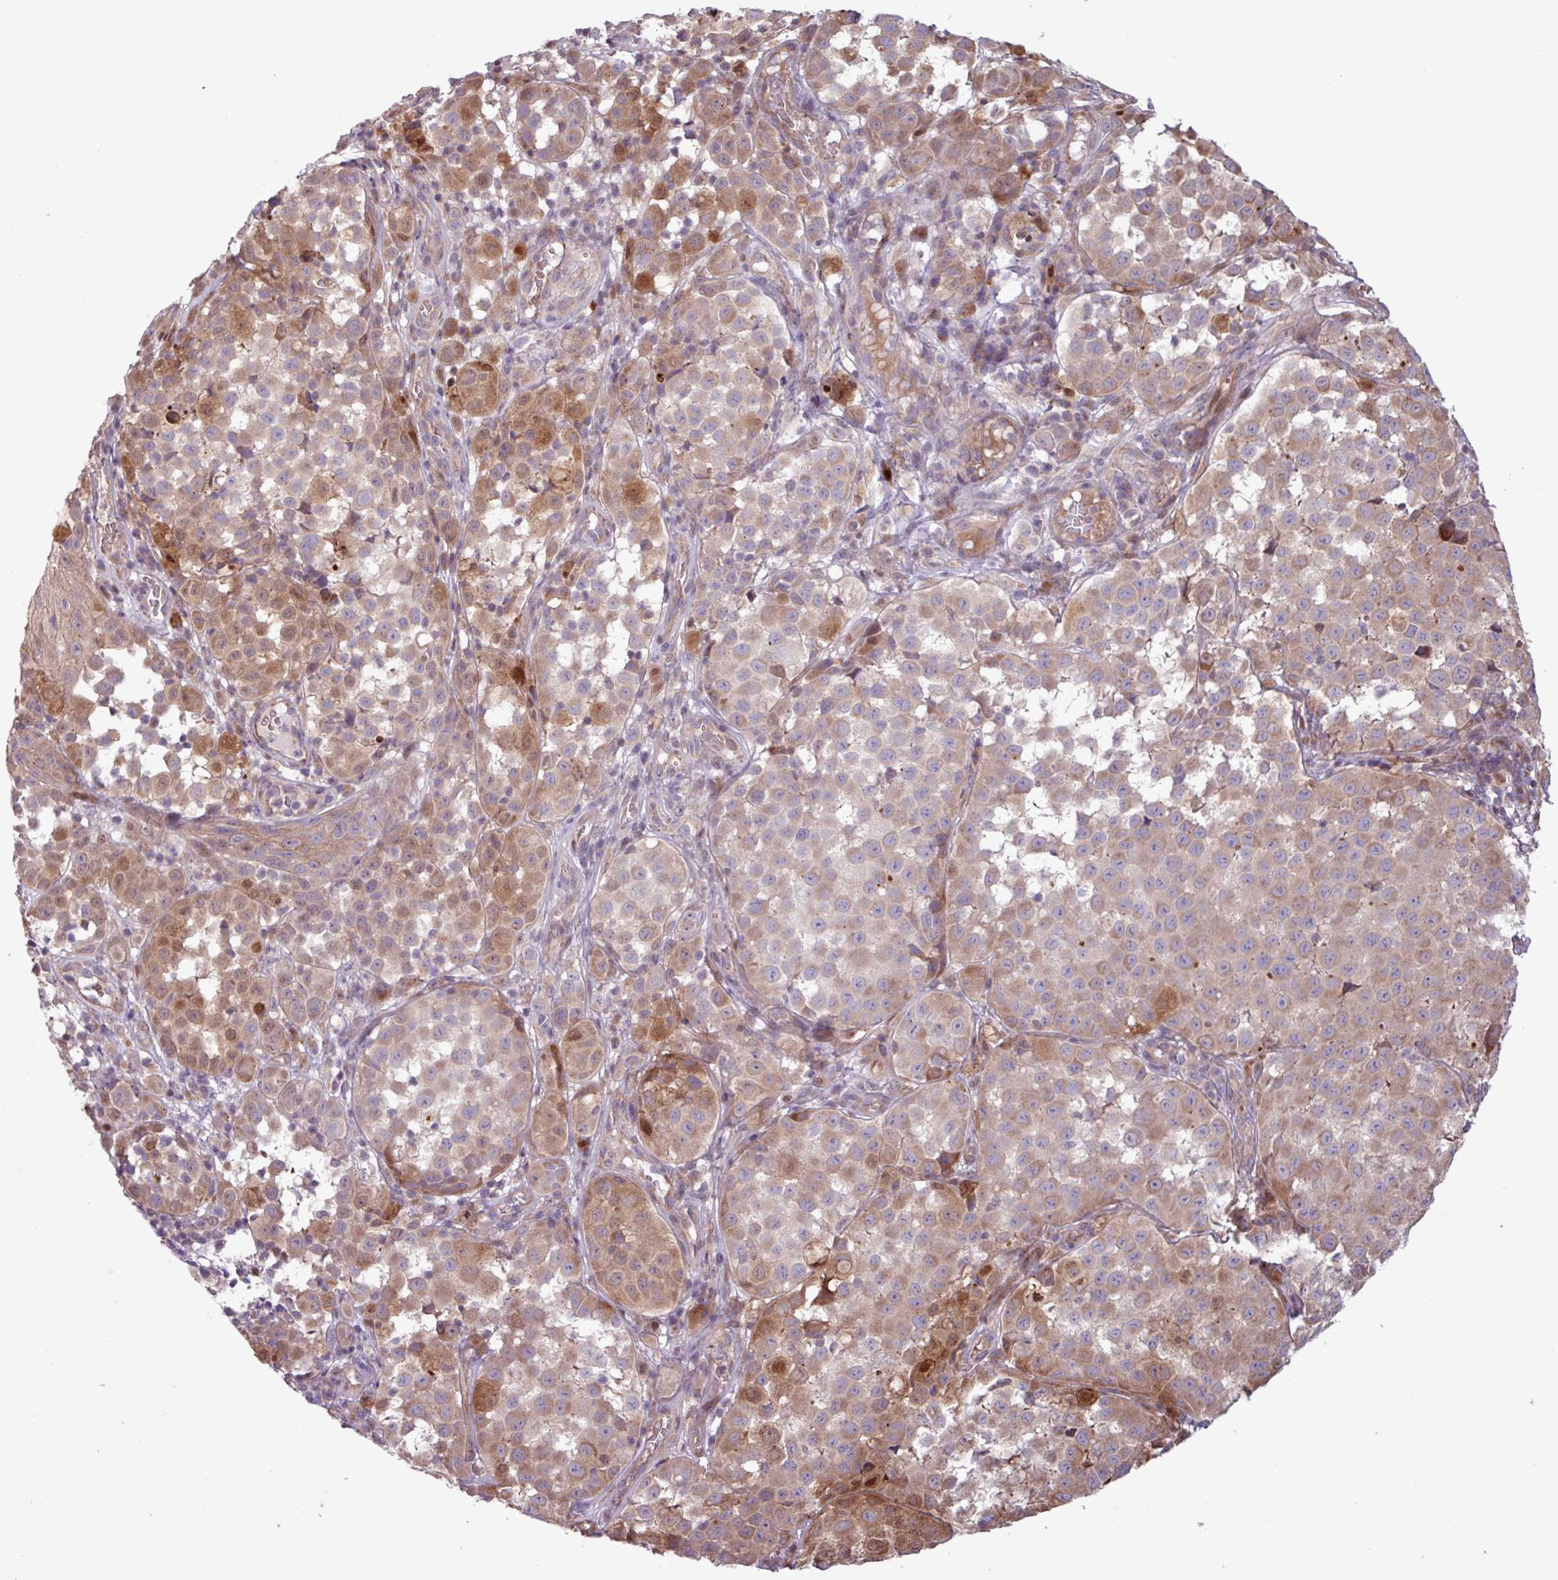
{"staining": {"intensity": "moderate", "quantity": "25%-75%", "location": "cytoplasmic/membranous"}, "tissue": "melanoma", "cell_type": "Tumor cells", "image_type": "cancer", "snomed": [{"axis": "morphology", "description": "Malignant melanoma, NOS"}, {"axis": "topography", "description": "Skin"}], "caption": "This is a photomicrograph of immunohistochemistry staining of melanoma, which shows moderate expression in the cytoplasmic/membranous of tumor cells.", "gene": "PDPR", "patient": {"sex": "male", "age": 64}}